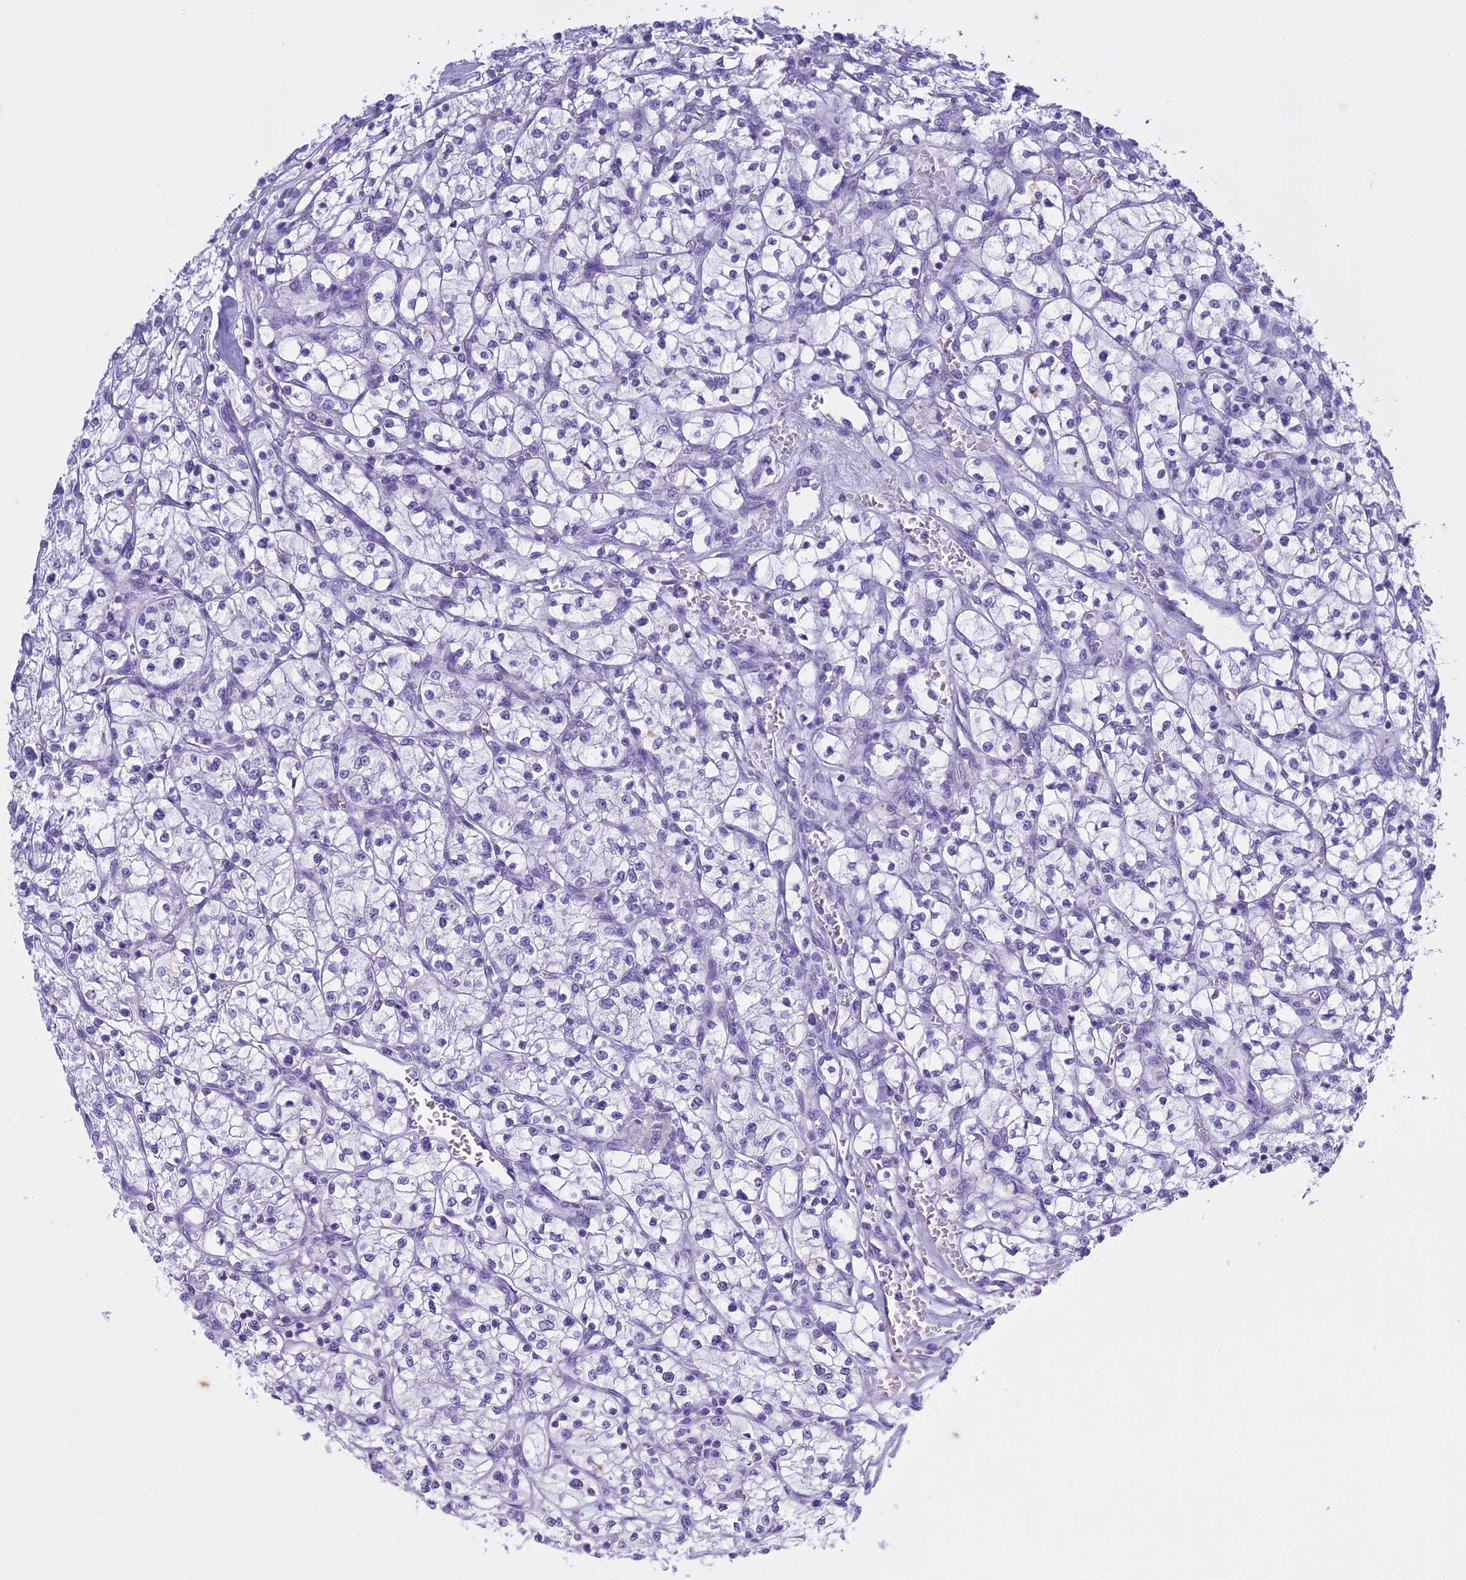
{"staining": {"intensity": "negative", "quantity": "none", "location": "none"}, "tissue": "renal cancer", "cell_type": "Tumor cells", "image_type": "cancer", "snomed": [{"axis": "morphology", "description": "Adenocarcinoma, NOS"}, {"axis": "topography", "description": "Kidney"}], "caption": "DAB (3,3'-diaminobenzidine) immunohistochemical staining of renal adenocarcinoma demonstrates no significant staining in tumor cells.", "gene": "HMGB4", "patient": {"sex": "female", "age": 64}}